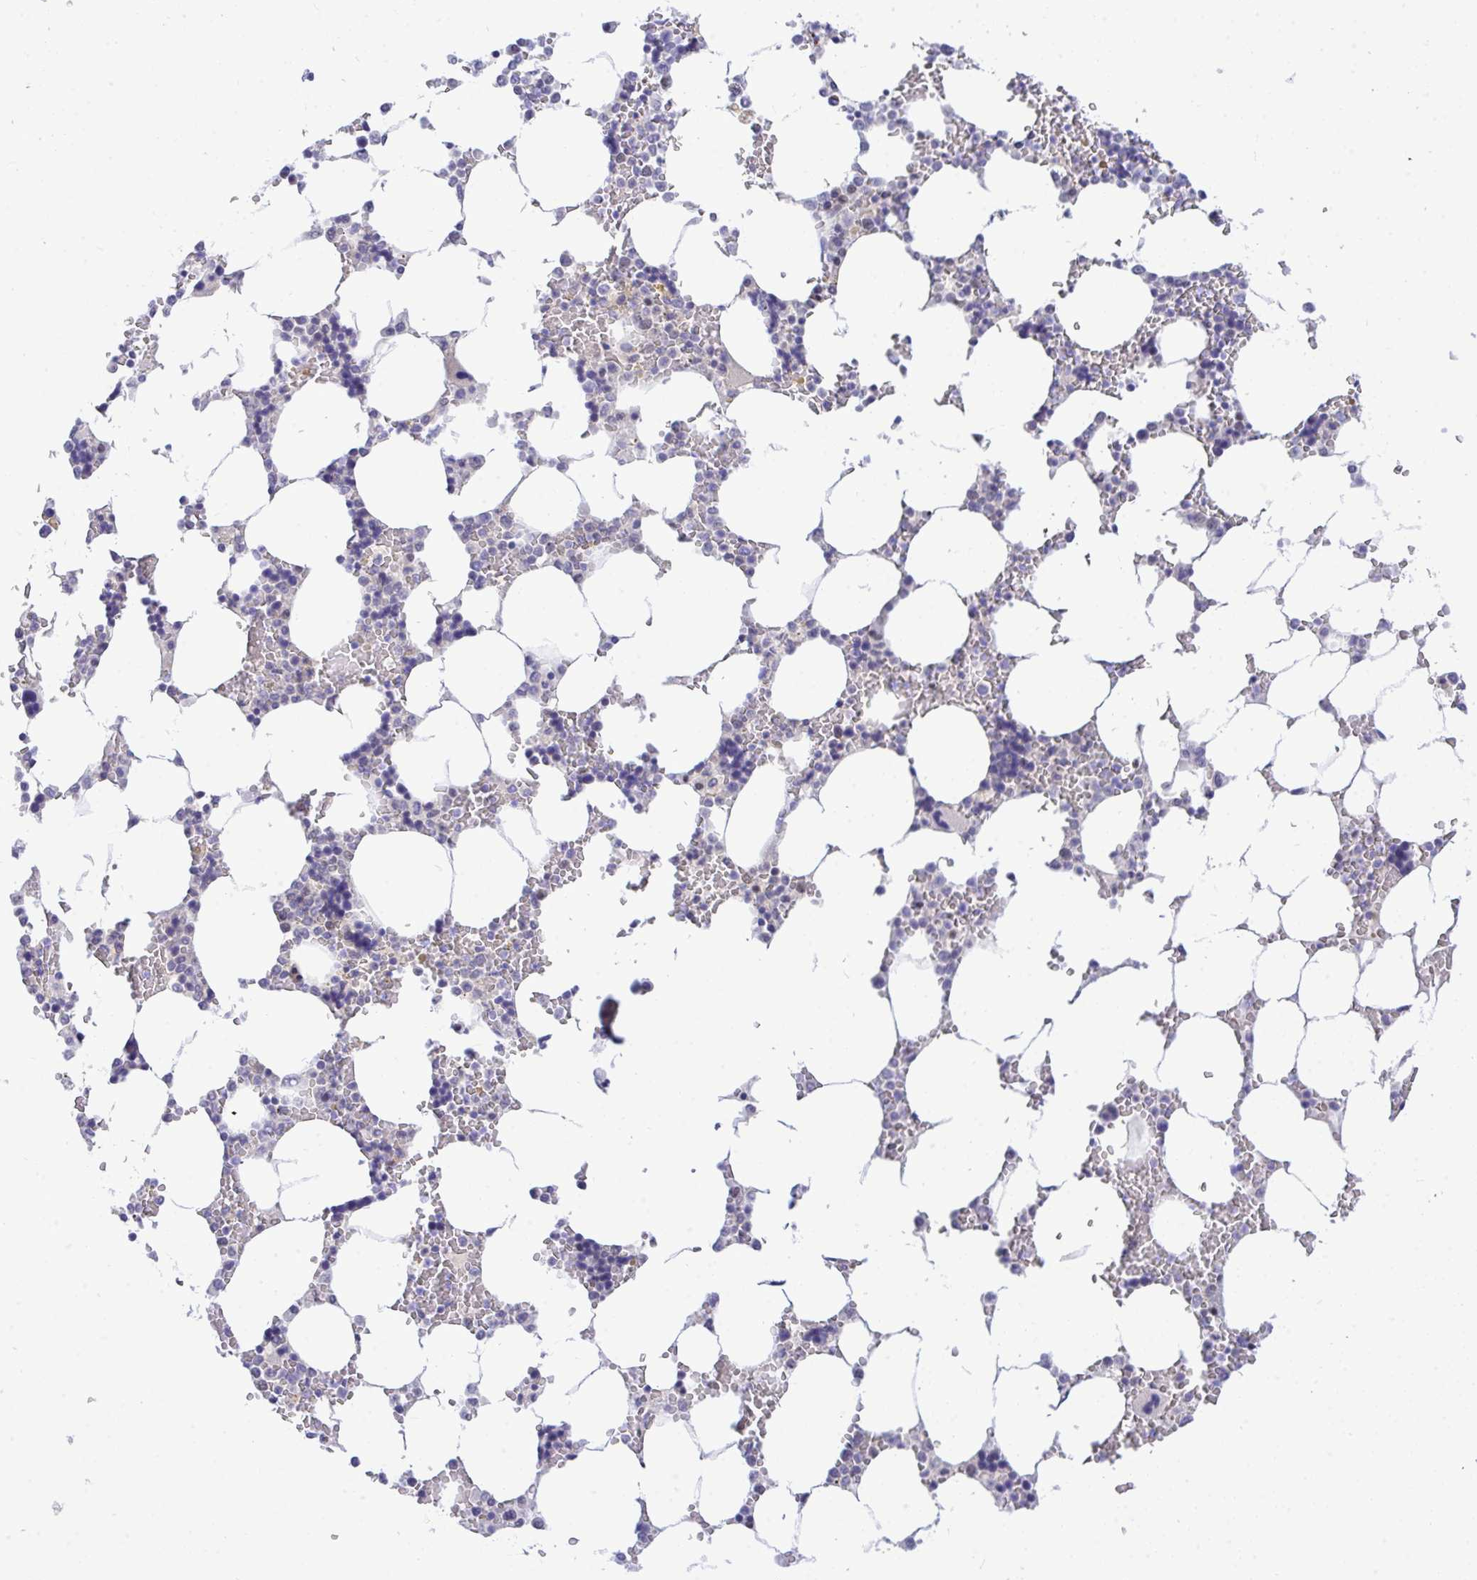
{"staining": {"intensity": "negative", "quantity": "none", "location": "none"}, "tissue": "bone marrow", "cell_type": "Hematopoietic cells", "image_type": "normal", "snomed": [{"axis": "morphology", "description": "Normal tissue, NOS"}, {"axis": "topography", "description": "Bone marrow"}], "caption": "The immunohistochemistry micrograph has no significant staining in hematopoietic cells of bone marrow.", "gene": "THOP1", "patient": {"sex": "male", "age": 64}}